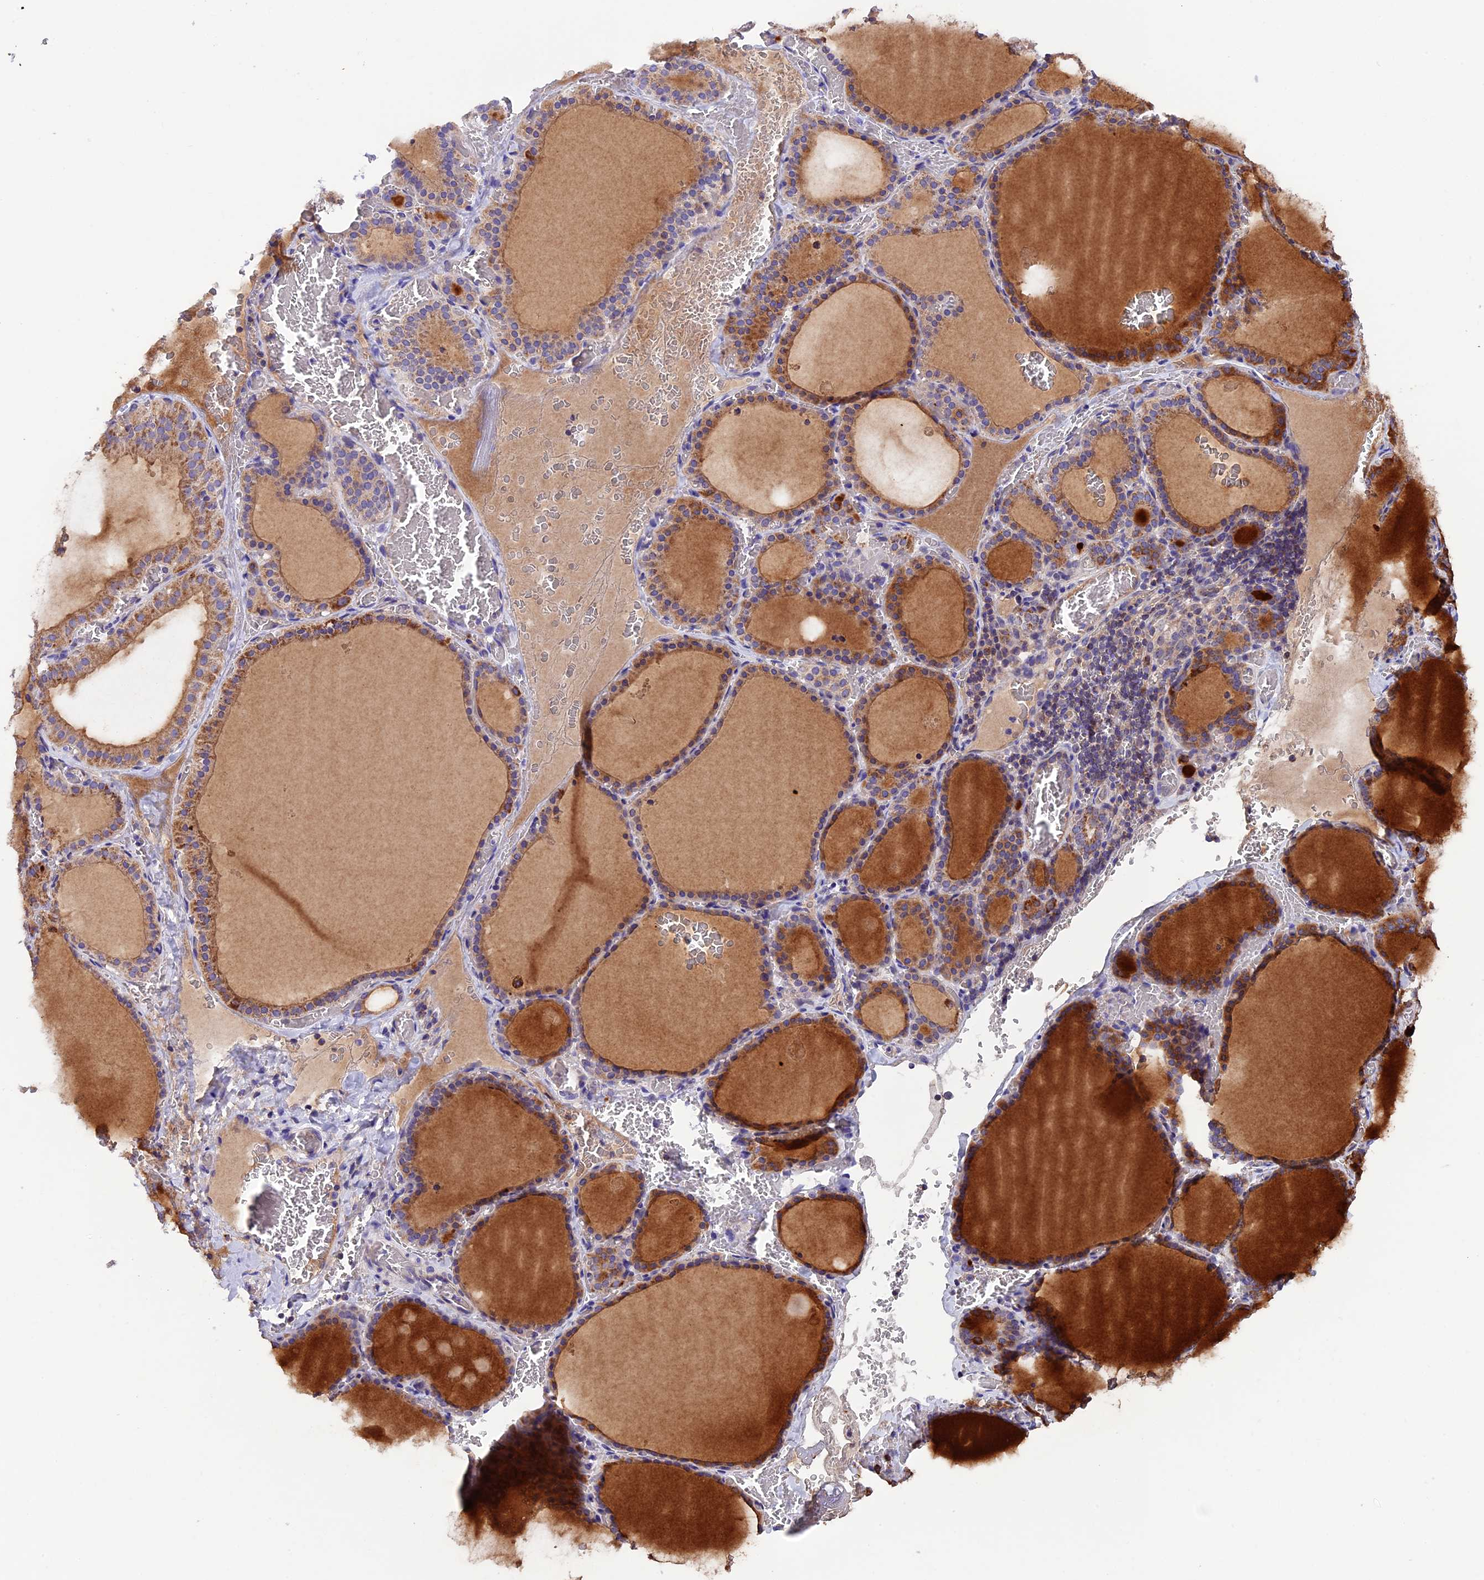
{"staining": {"intensity": "moderate", "quantity": ">75%", "location": "cytoplasmic/membranous"}, "tissue": "thyroid gland", "cell_type": "Glandular cells", "image_type": "normal", "snomed": [{"axis": "morphology", "description": "Normal tissue, NOS"}, {"axis": "topography", "description": "Thyroid gland"}], "caption": "Immunohistochemistry (IHC) (DAB) staining of unremarkable thyroid gland displays moderate cytoplasmic/membranous protein expression in about >75% of glandular cells. The staining is performed using DAB (3,3'-diaminobenzidine) brown chromogen to label protein expression. The nuclei are counter-stained blue using hematoxylin.", "gene": "METTL22", "patient": {"sex": "female", "age": 39}}